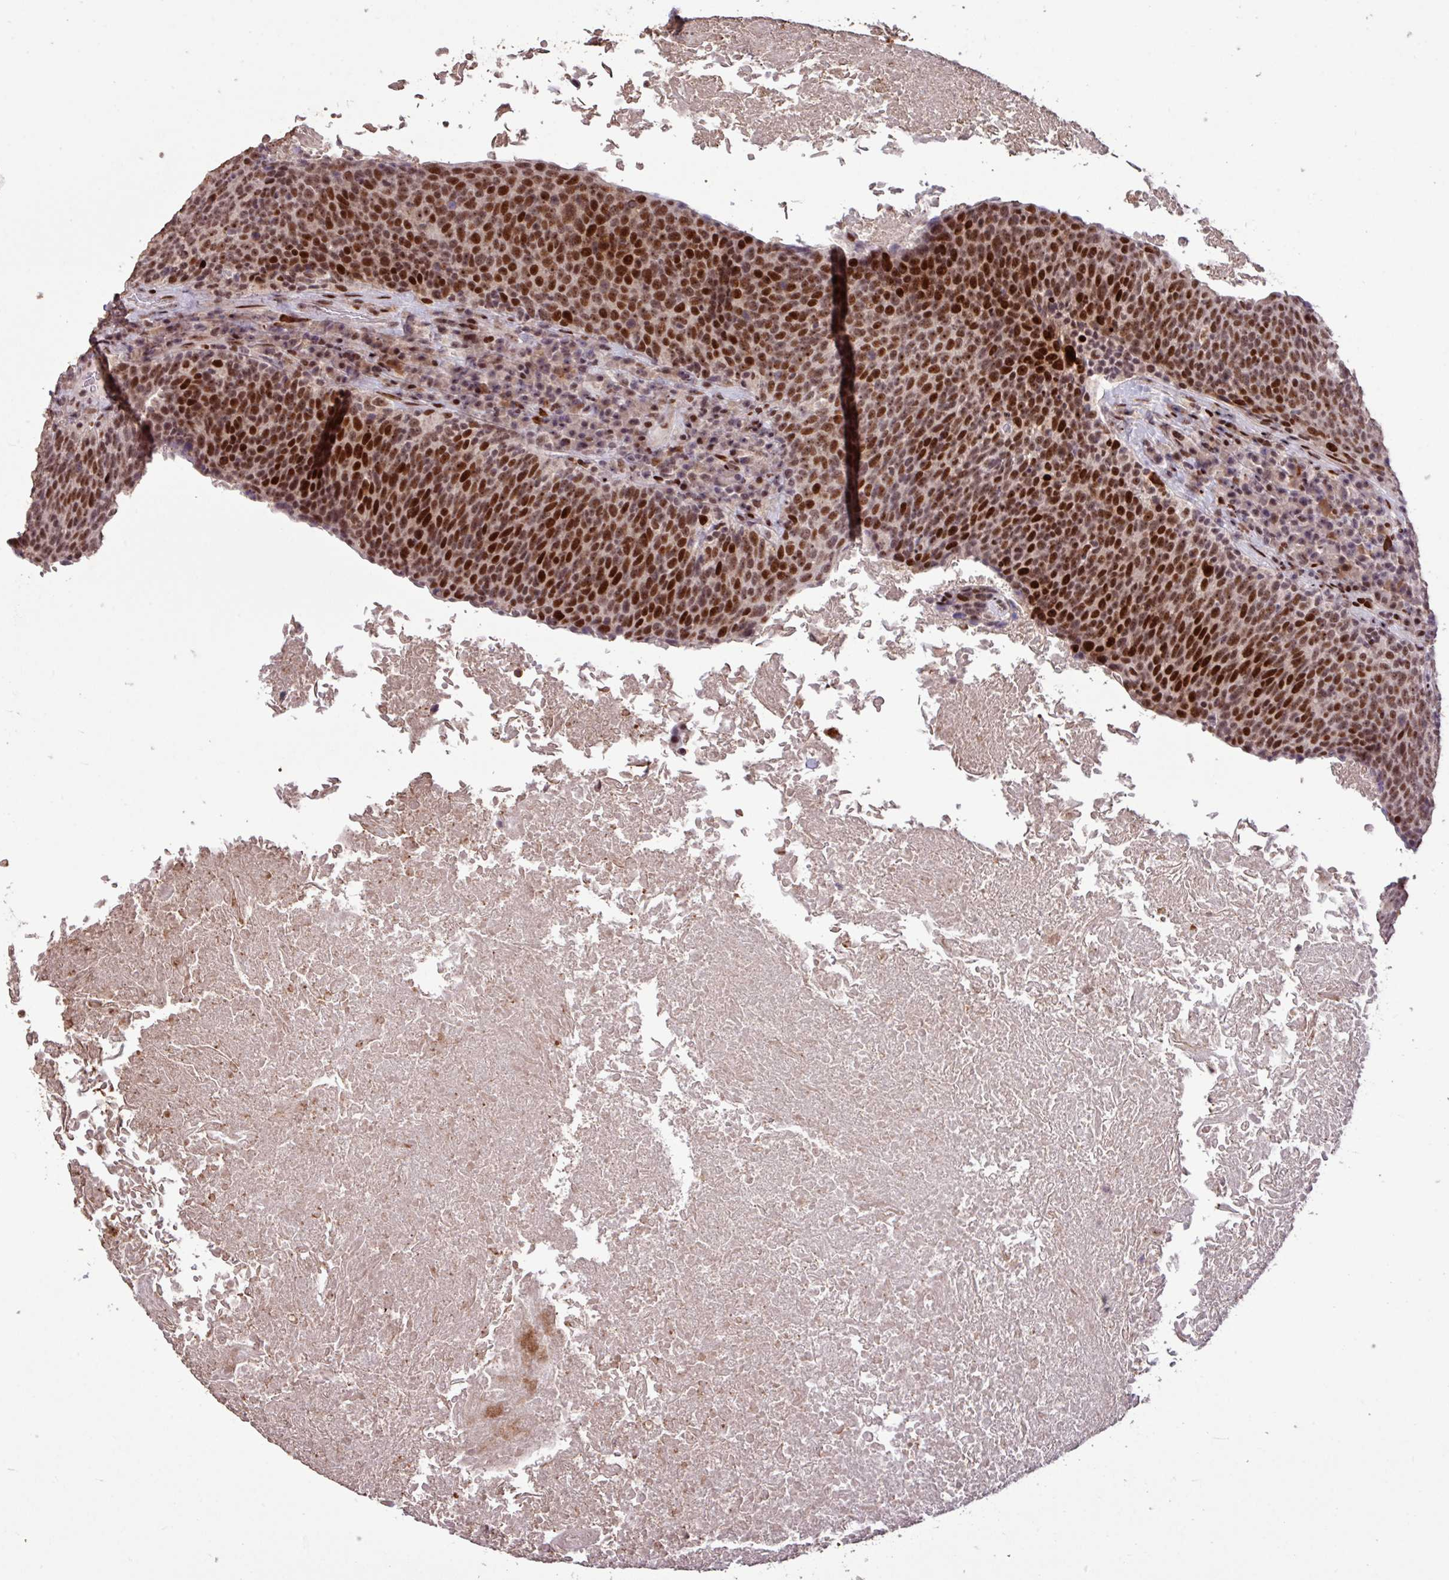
{"staining": {"intensity": "strong", "quantity": ">75%", "location": "nuclear"}, "tissue": "head and neck cancer", "cell_type": "Tumor cells", "image_type": "cancer", "snomed": [{"axis": "morphology", "description": "Squamous cell carcinoma, NOS"}, {"axis": "morphology", "description": "Squamous cell carcinoma, metastatic, NOS"}, {"axis": "topography", "description": "Lymph node"}, {"axis": "topography", "description": "Head-Neck"}], "caption": "This is an image of immunohistochemistry staining of head and neck cancer (squamous cell carcinoma), which shows strong positivity in the nuclear of tumor cells.", "gene": "ZNF709", "patient": {"sex": "male", "age": 62}}